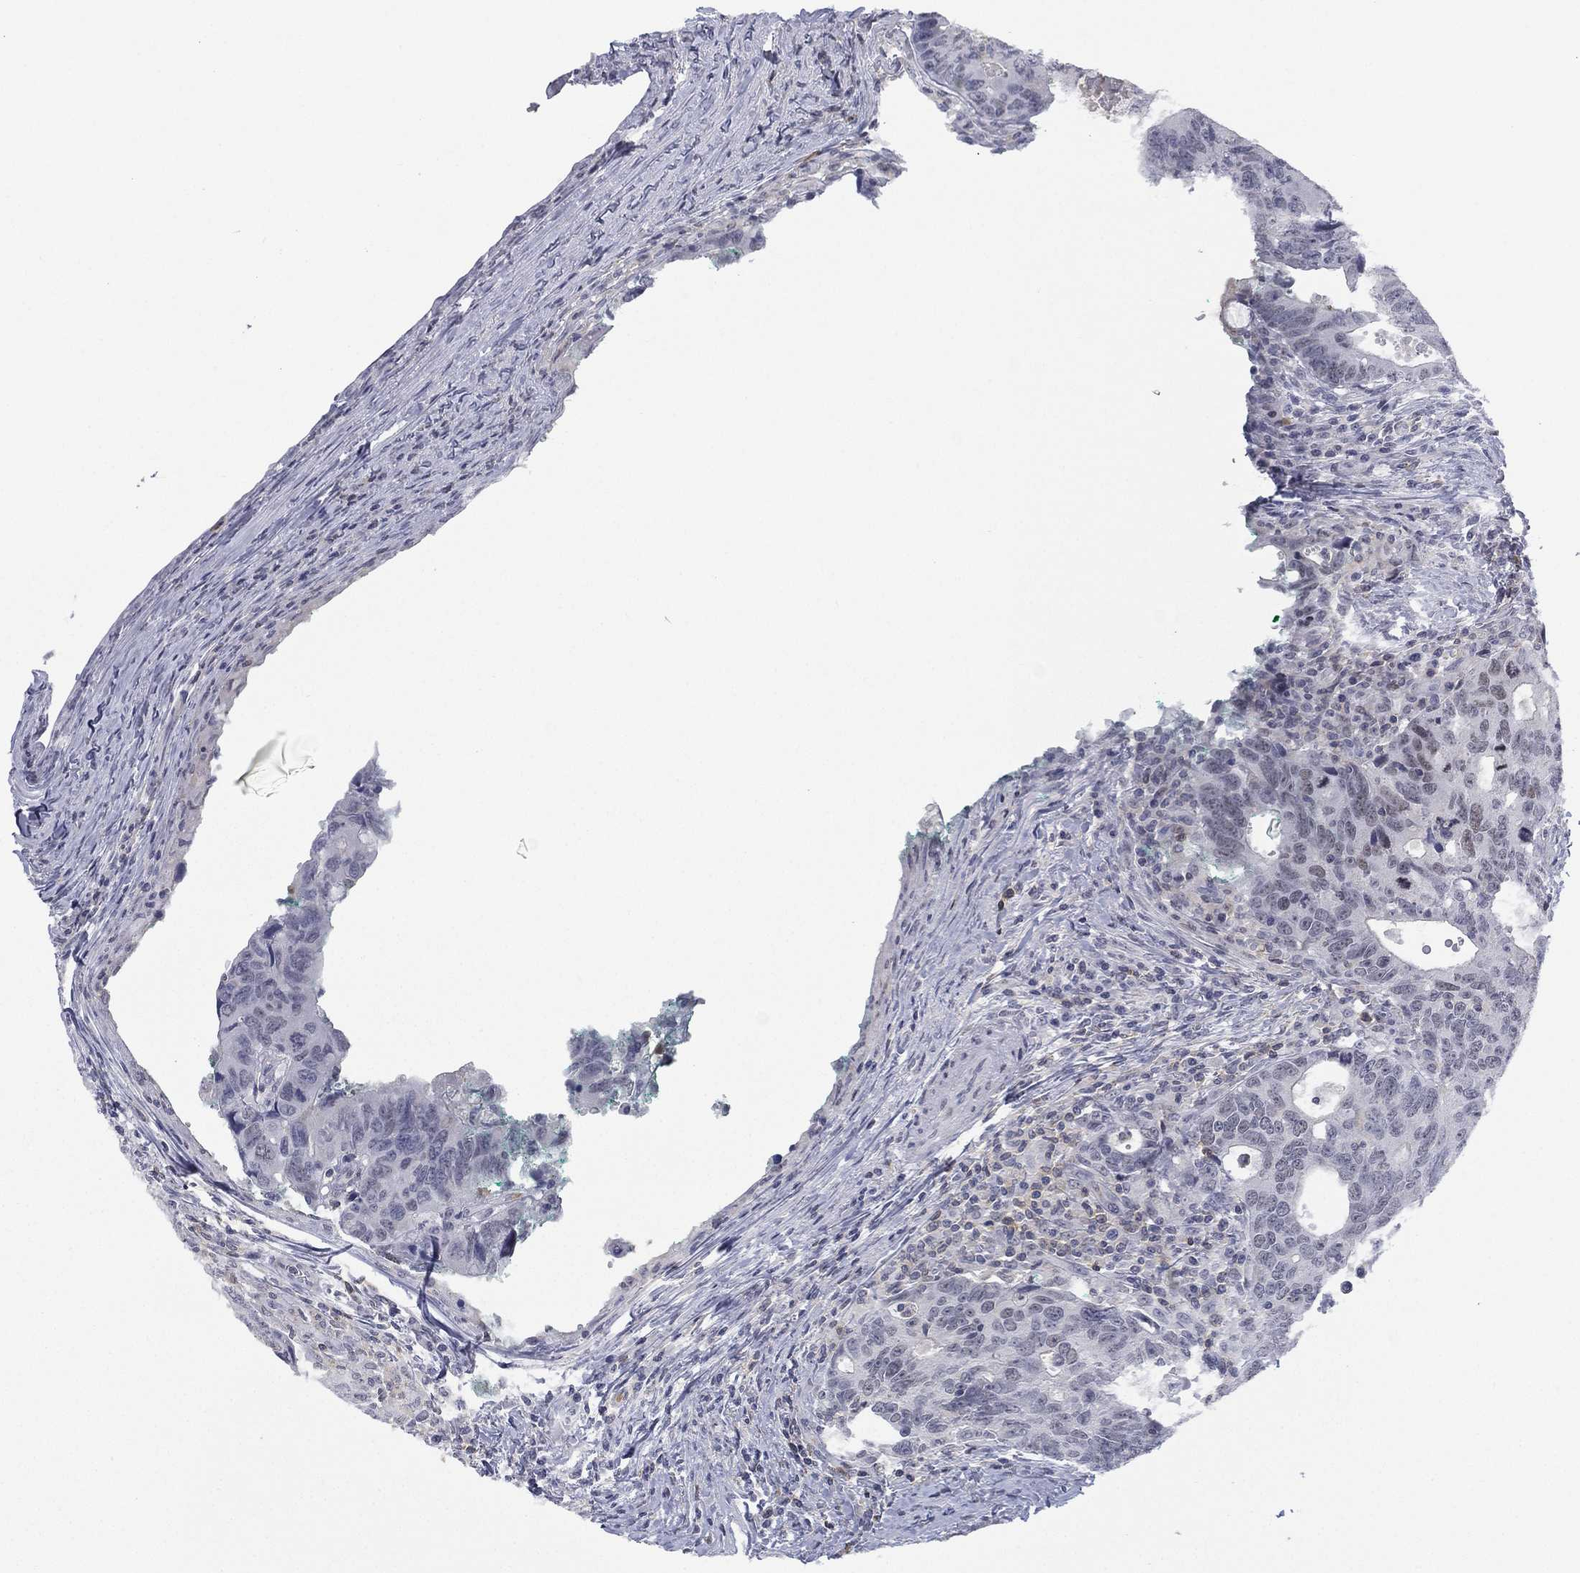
{"staining": {"intensity": "negative", "quantity": "none", "location": "none"}, "tissue": "colorectal cancer", "cell_type": "Tumor cells", "image_type": "cancer", "snomed": [{"axis": "morphology", "description": "Adenocarcinoma, NOS"}, {"axis": "topography", "description": "Colon"}], "caption": "Immunohistochemistry image of adenocarcinoma (colorectal) stained for a protein (brown), which displays no positivity in tumor cells.", "gene": "ZNF711", "patient": {"sex": "female", "age": 77}}